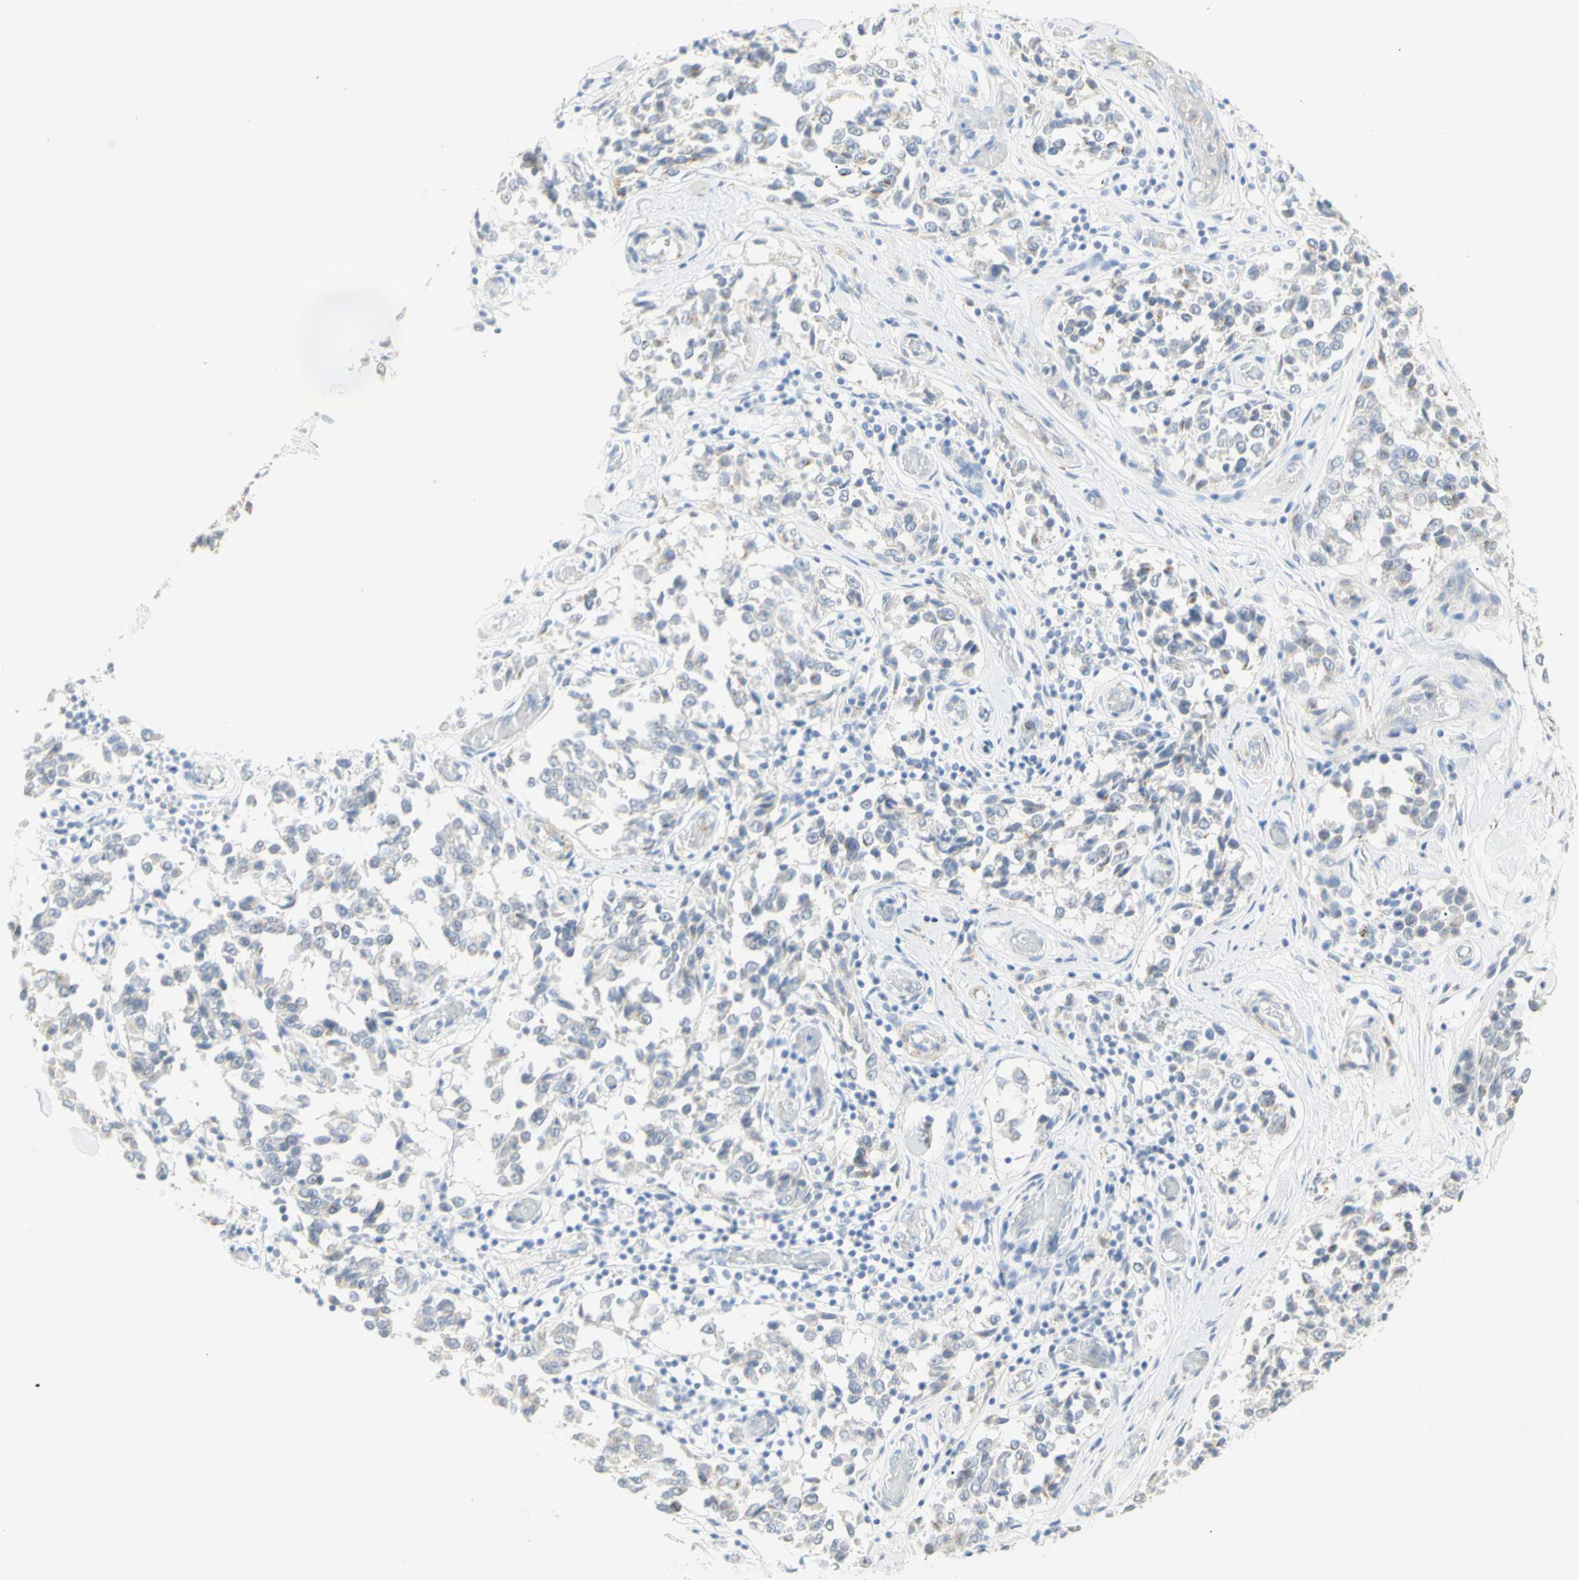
{"staining": {"intensity": "negative", "quantity": "none", "location": "none"}, "tissue": "melanoma", "cell_type": "Tumor cells", "image_type": "cancer", "snomed": [{"axis": "morphology", "description": "Malignant melanoma, NOS"}, {"axis": "topography", "description": "Skin"}], "caption": "Immunohistochemistry of human malignant melanoma exhibits no positivity in tumor cells. (Immunohistochemistry (ihc), brightfield microscopy, high magnification).", "gene": "B4GALNT3", "patient": {"sex": "female", "age": 64}}